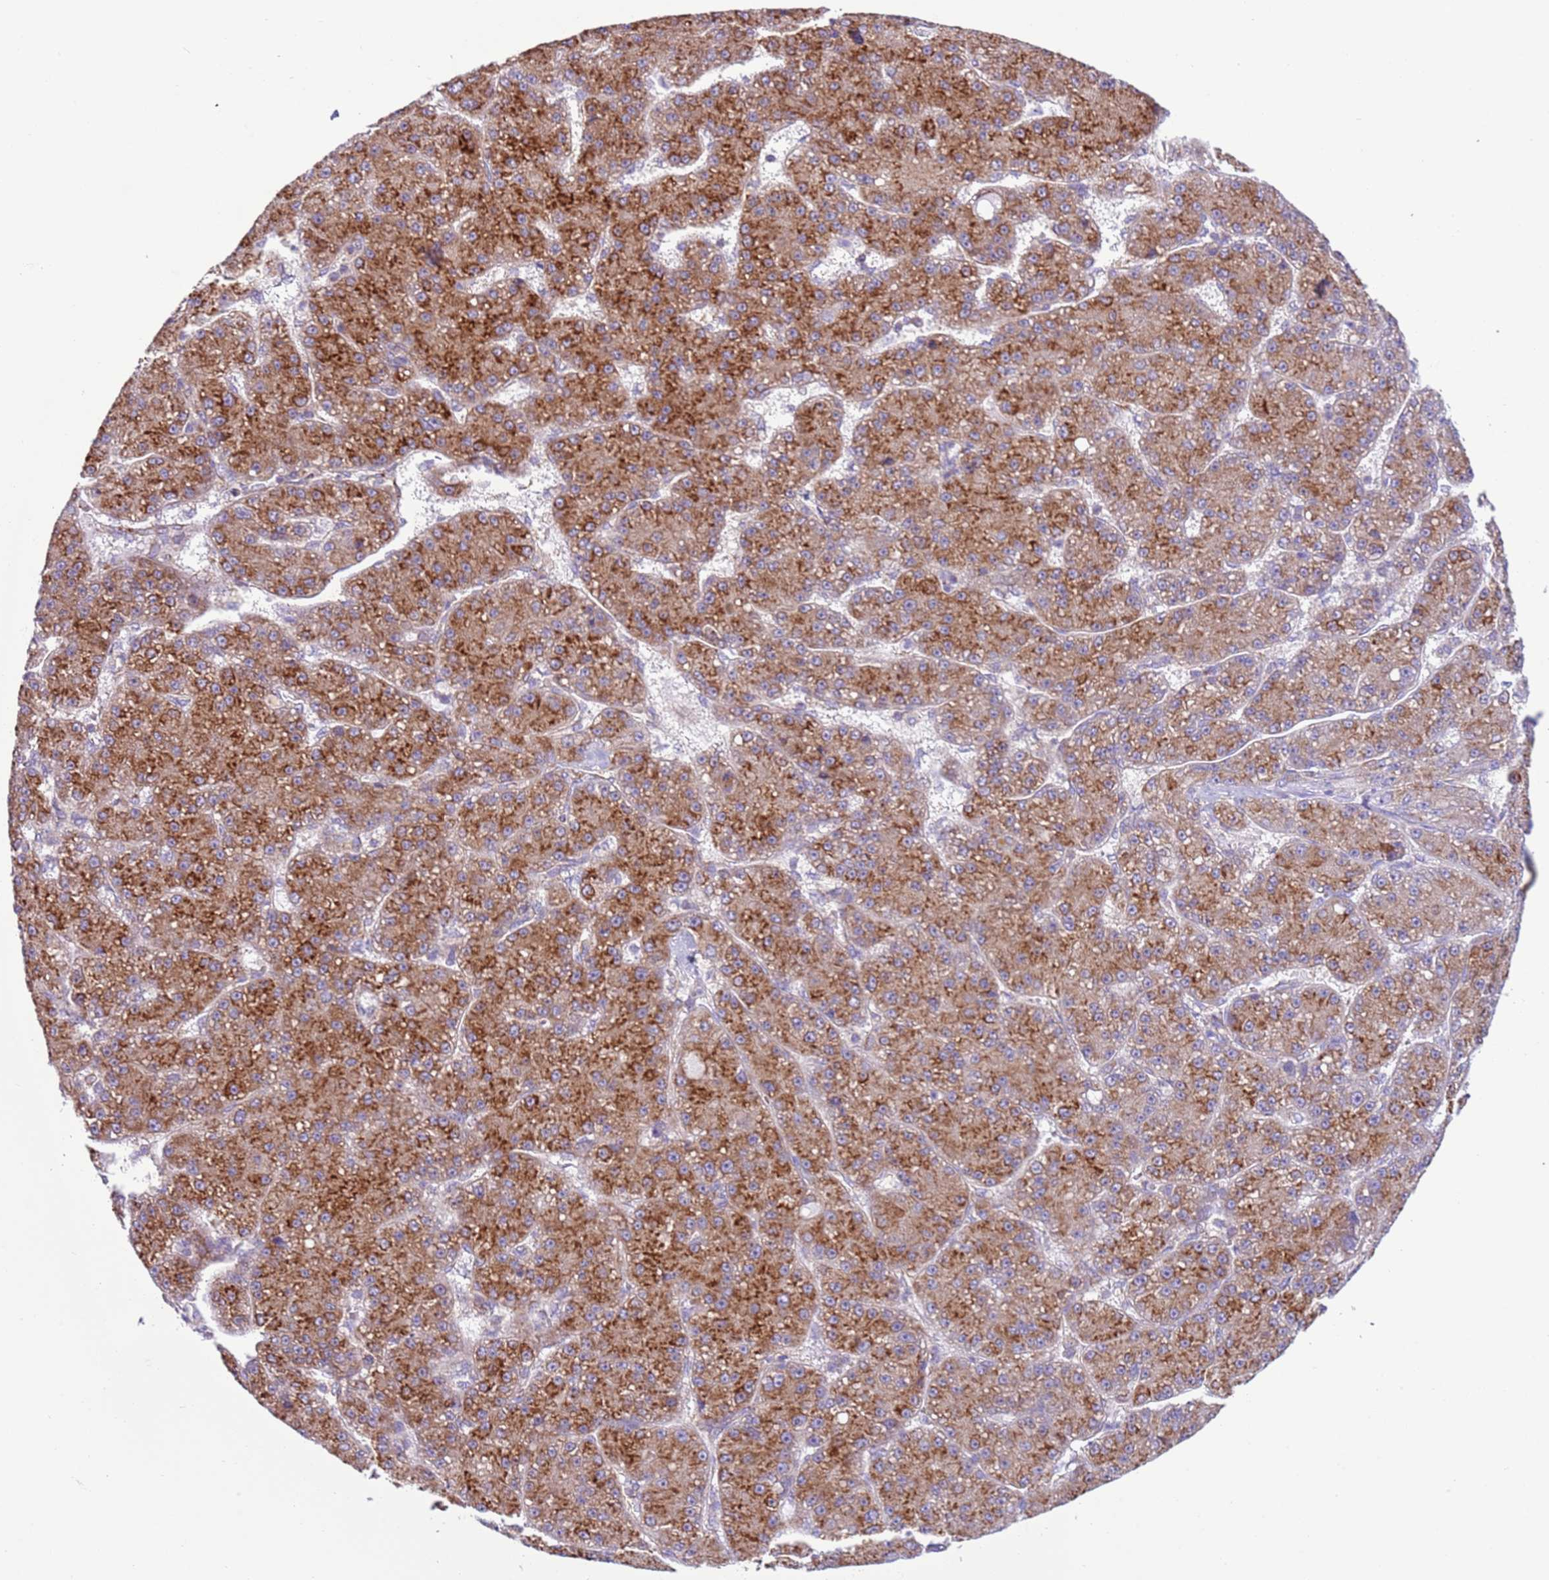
{"staining": {"intensity": "strong", "quantity": "25%-75%", "location": "cytoplasmic/membranous"}, "tissue": "liver cancer", "cell_type": "Tumor cells", "image_type": "cancer", "snomed": [{"axis": "morphology", "description": "Carcinoma, Hepatocellular, NOS"}, {"axis": "topography", "description": "Liver"}], "caption": "Hepatocellular carcinoma (liver) stained with DAB immunohistochemistry reveals high levels of strong cytoplasmic/membranous positivity in about 25%-75% of tumor cells. (Stains: DAB in brown, nuclei in blue, Microscopy: brightfield microscopy at high magnification).", "gene": "VARS1", "patient": {"sex": "male", "age": 67}}